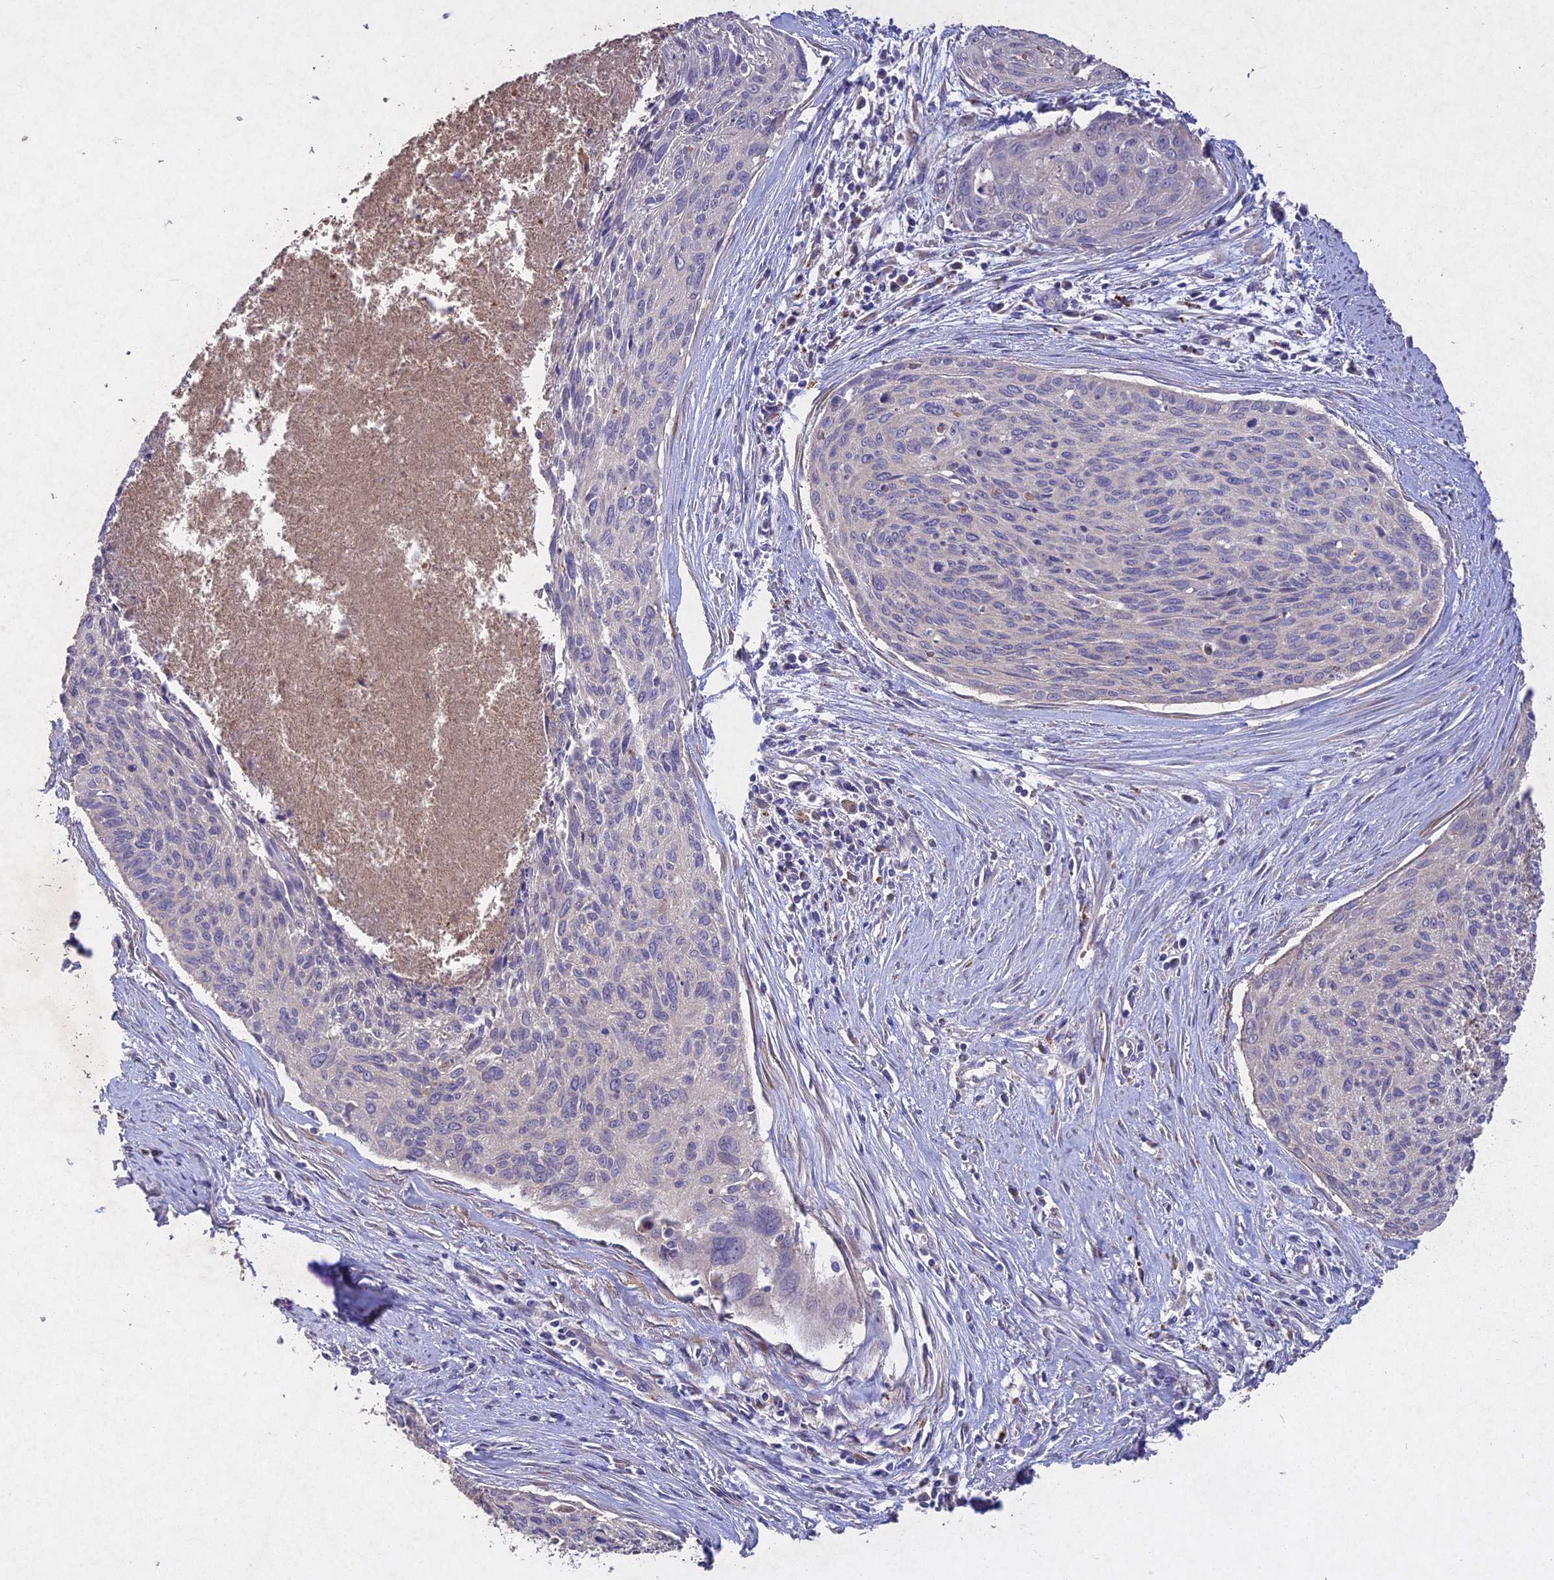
{"staining": {"intensity": "negative", "quantity": "none", "location": "none"}, "tissue": "cervical cancer", "cell_type": "Tumor cells", "image_type": "cancer", "snomed": [{"axis": "morphology", "description": "Squamous cell carcinoma, NOS"}, {"axis": "topography", "description": "Cervix"}], "caption": "A photomicrograph of human cervical squamous cell carcinoma is negative for staining in tumor cells. (Immunohistochemistry (ihc), brightfield microscopy, high magnification).", "gene": "SLC26A4", "patient": {"sex": "female", "age": 55}}